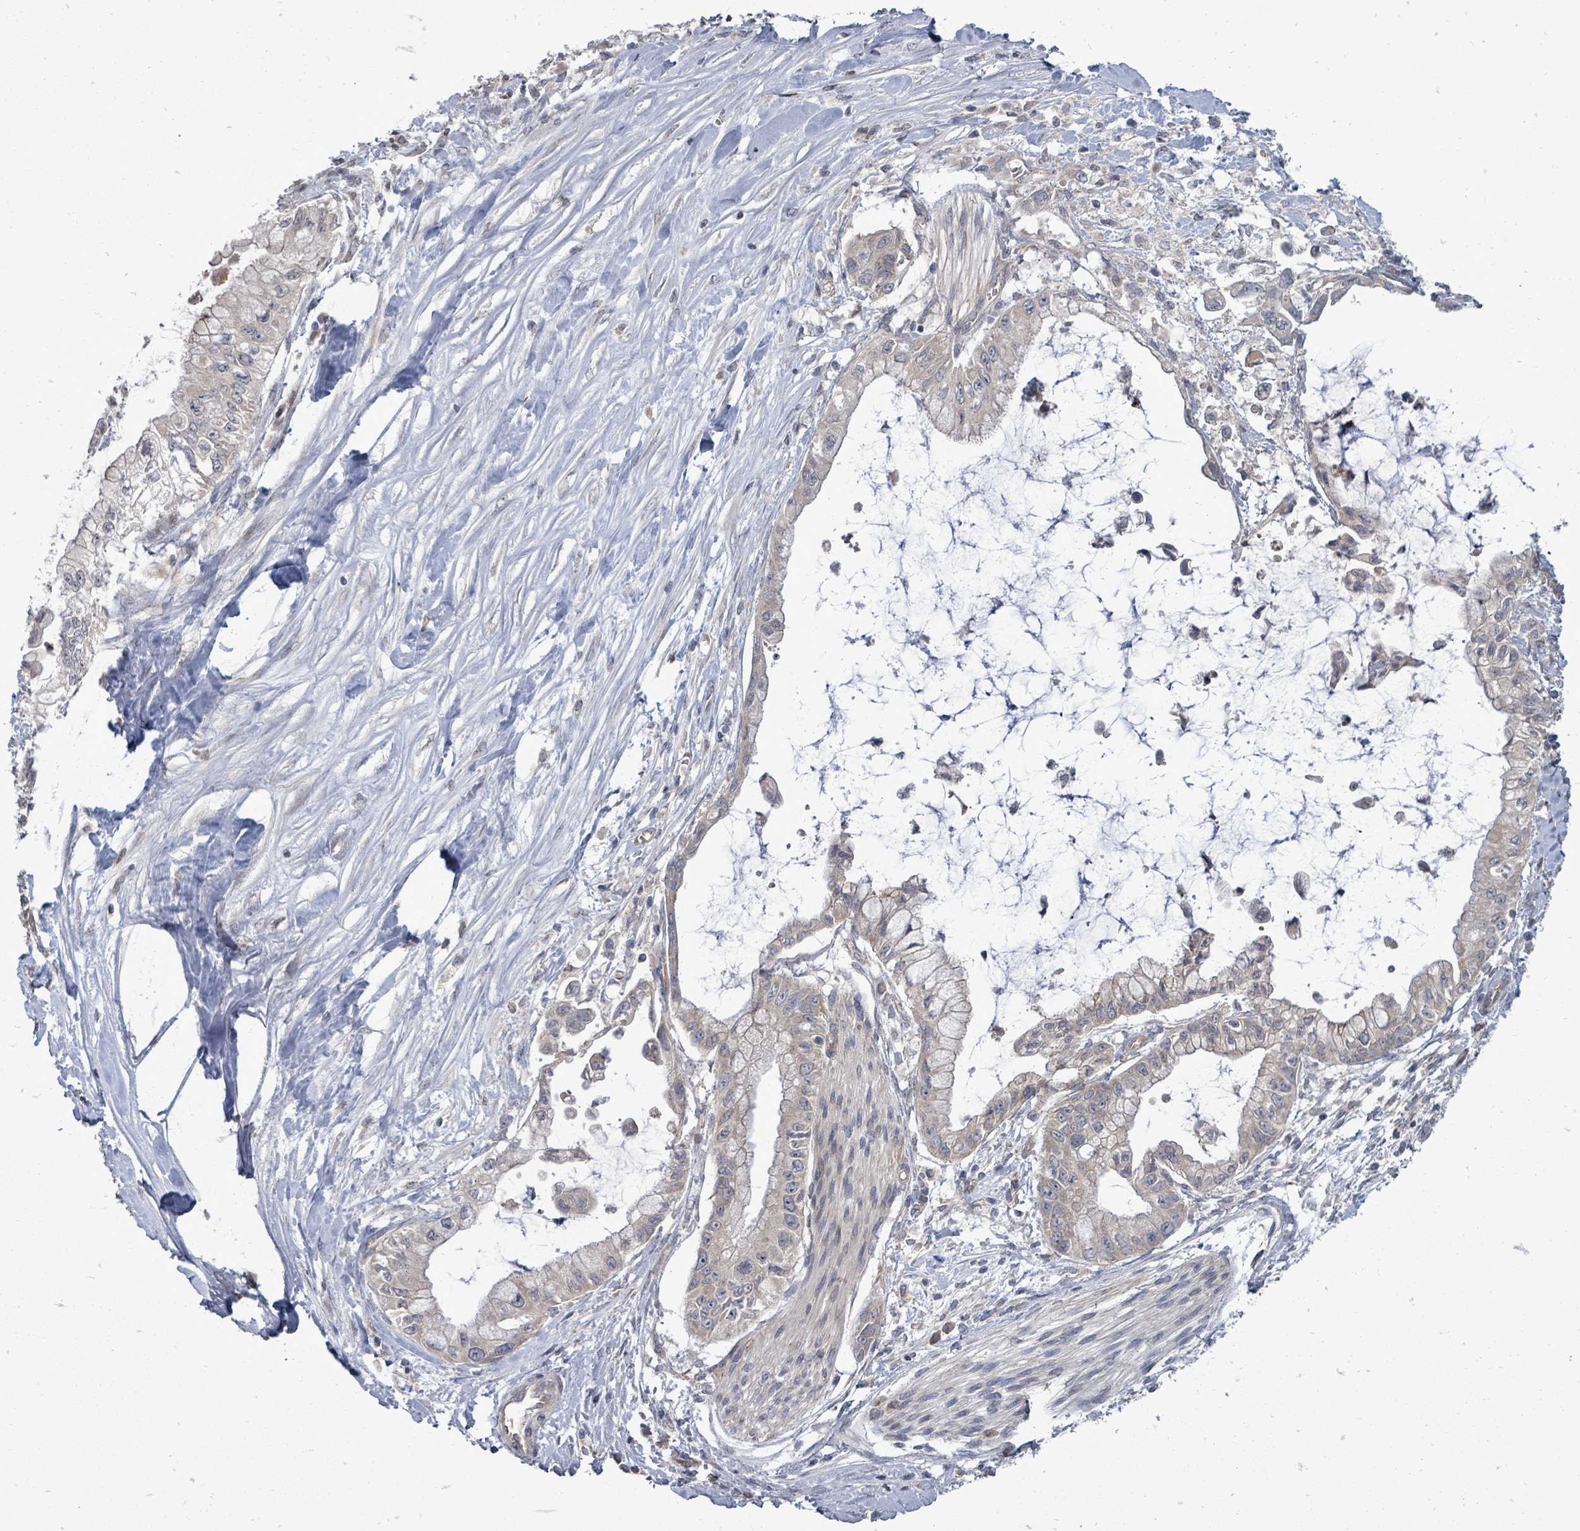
{"staining": {"intensity": "weak", "quantity": "<25%", "location": "cytoplasmic/membranous"}, "tissue": "pancreatic cancer", "cell_type": "Tumor cells", "image_type": "cancer", "snomed": [{"axis": "morphology", "description": "Adenocarcinoma, NOS"}, {"axis": "topography", "description": "Pancreas"}], "caption": "Adenocarcinoma (pancreatic) stained for a protein using IHC demonstrates no positivity tumor cells.", "gene": "RALGAPB", "patient": {"sex": "male", "age": 48}}